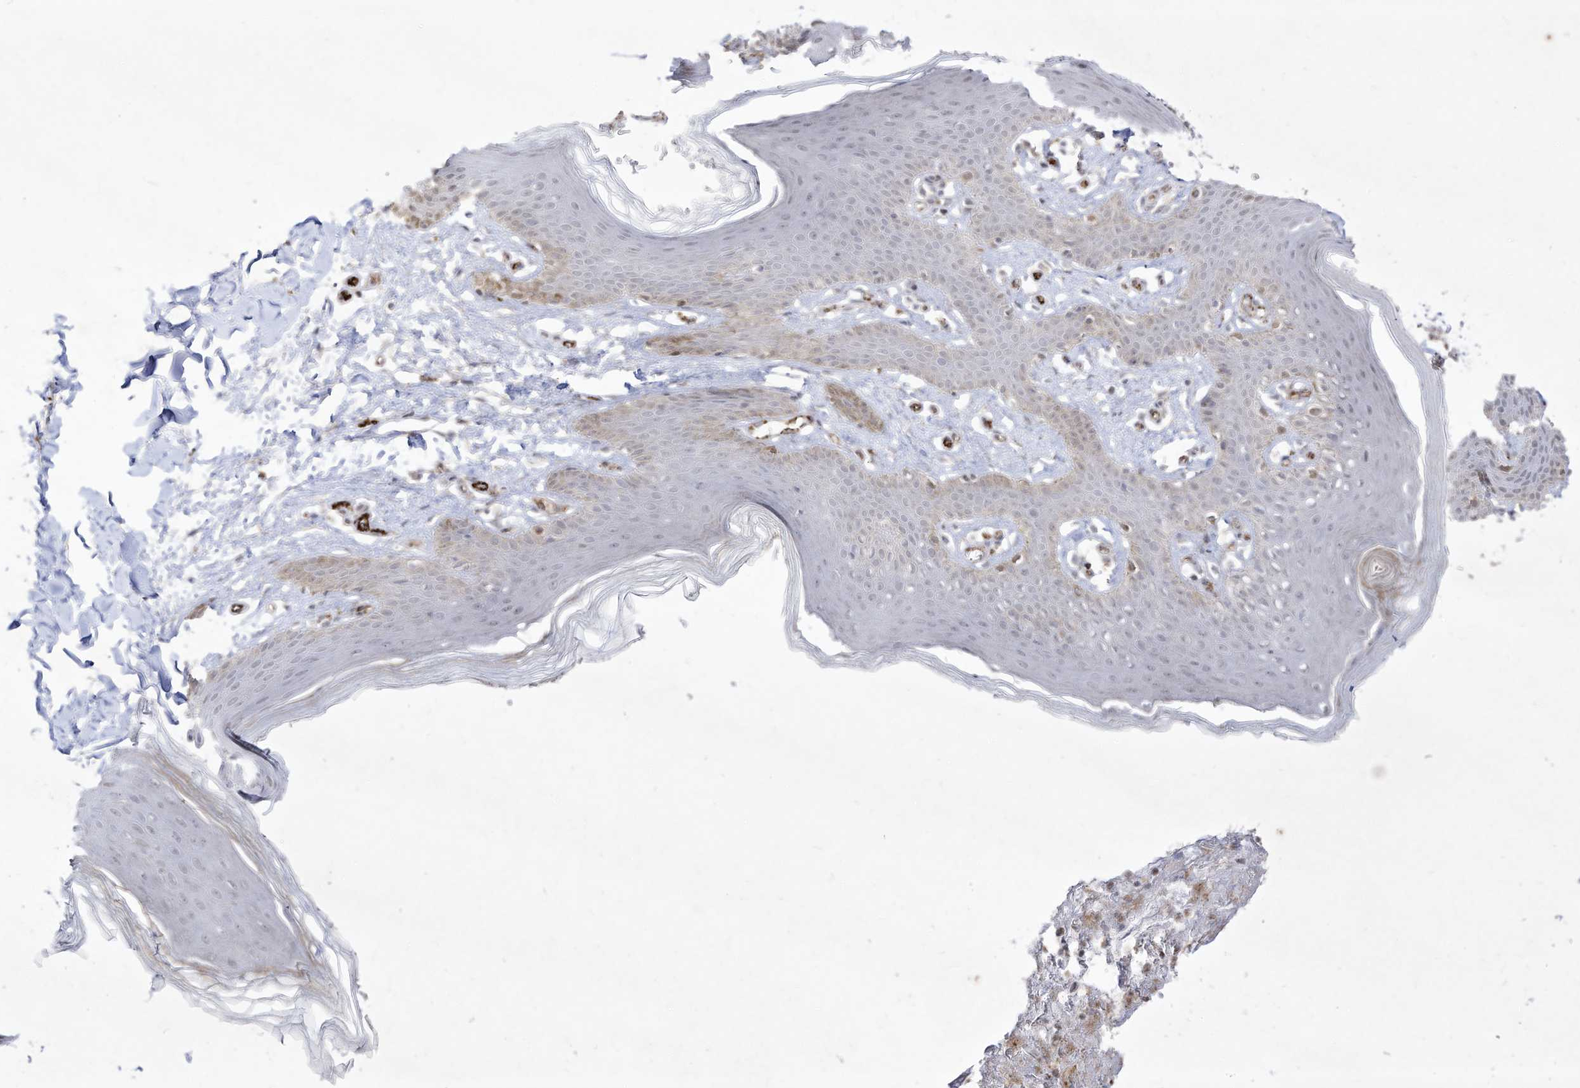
{"staining": {"intensity": "weak", "quantity": "<25%", "location": "cytoplasmic/membranous"}, "tissue": "skin", "cell_type": "Epidermal cells", "image_type": "normal", "snomed": [{"axis": "morphology", "description": "Normal tissue, NOS"}, {"axis": "topography", "description": "Vulva"}], "caption": "This is a image of IHC staining of normal skin, which shows no positivity in epidermal cells. (DAB immunohistochemistry (IHC) visualized using brightfield microscopy, high magnification).", "gene": "ZGRF1", "patient": {"sex": "female", "age": 66}}